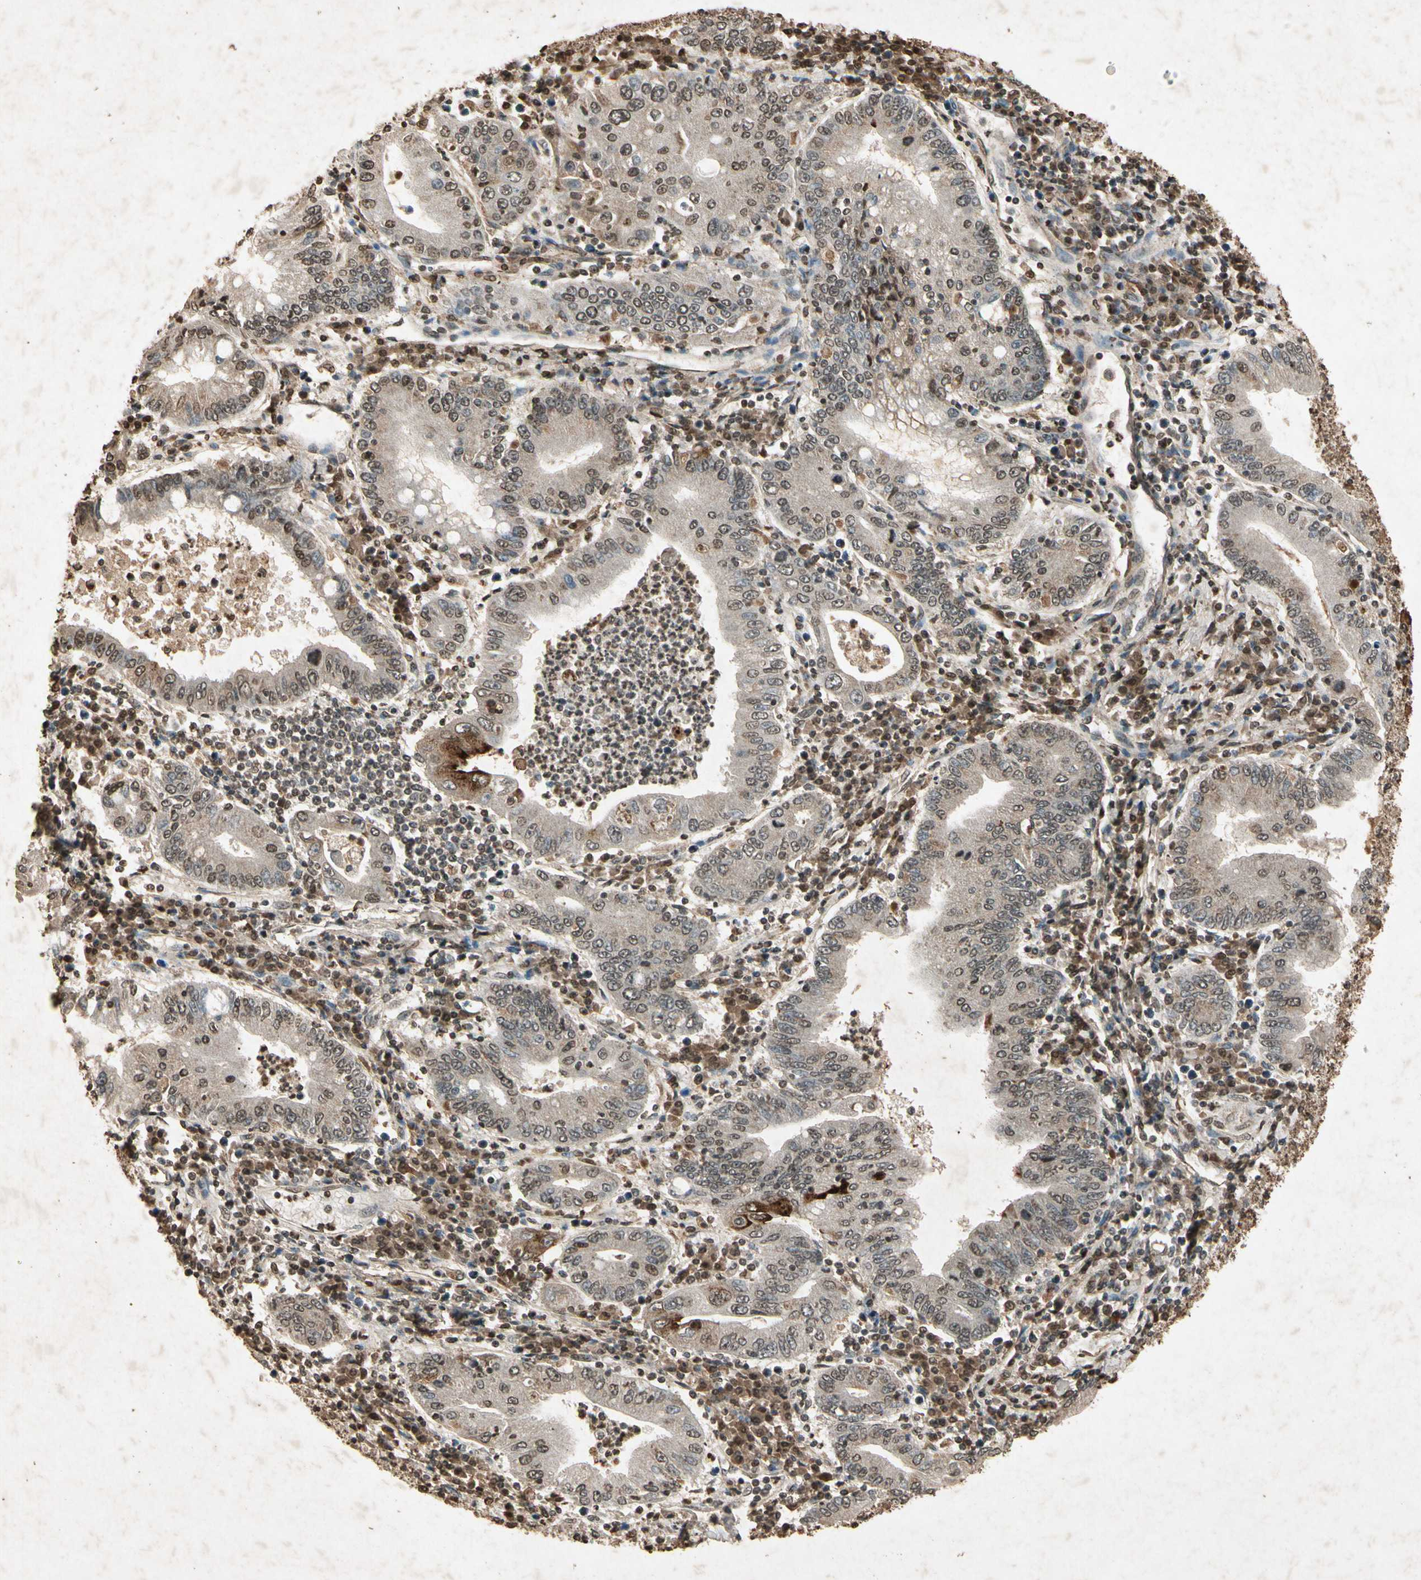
{"staining": {"intensity": "weak", "quantity": "25%-75%", "location": "cytoplasmic/membranous,nuclear"}, "tissue": "stomach cancer", "cell_type": "Tumor cells", "image_type": "cancer", "snomed": [{"axis": "morphology", "description": "Normal tissue, NOS"}, {"axis": "morphology", "description": "Adenocarcinoma, NOS"}, {"axis": "topography", "description": "Esophagus"}, {"axis": "topography", "description": "Stomach, upper"}, {"axis": "topography", "description": "Peripheral nerve tissue"}], "caption": "The histopathology image displays a brown stain indicating the presence of a protein in the cytoplasmic/membranous and nuclear of tumor cells in stomach cancer.", "gene": "GC", "patient": {"sex": "male", "age": 62}}